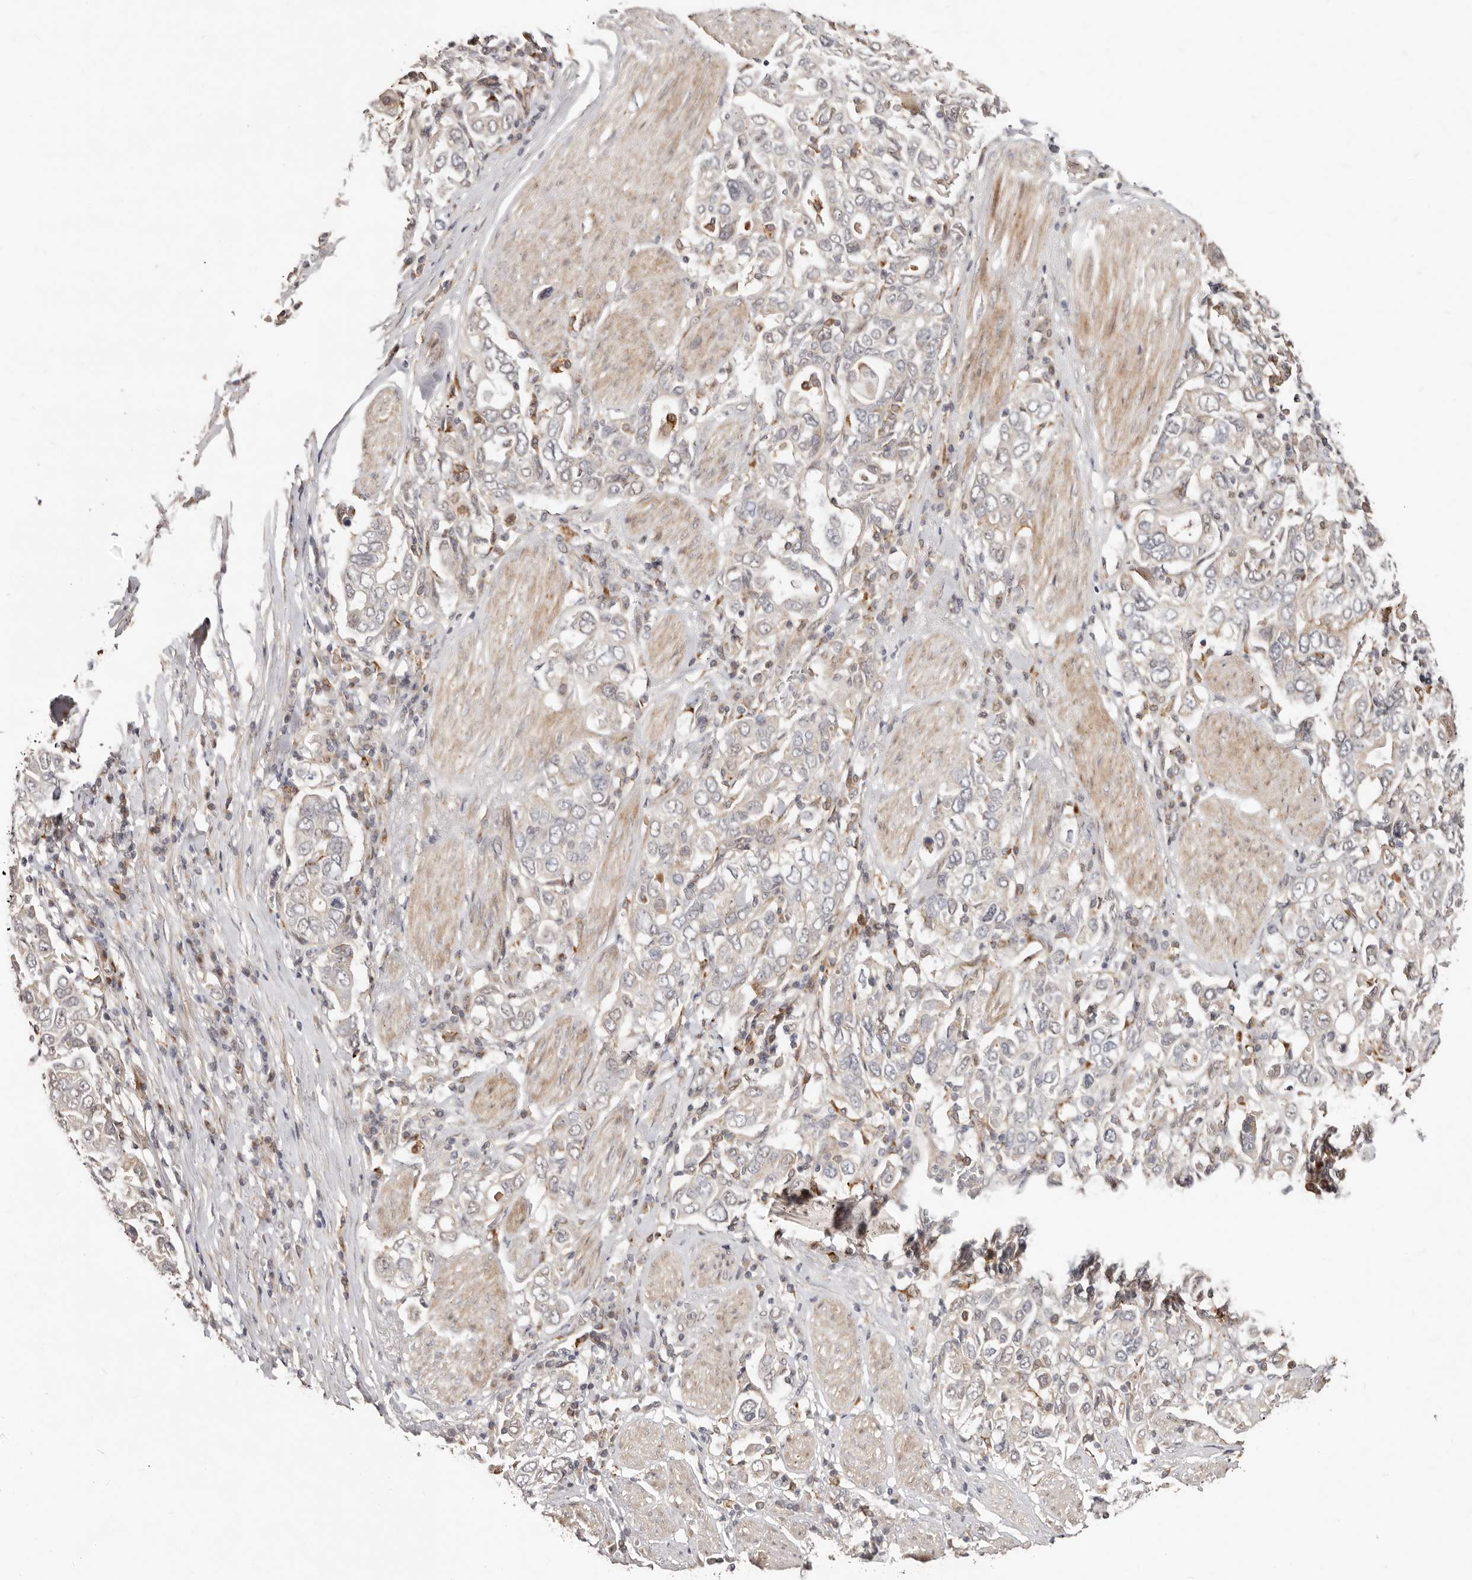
{"staining": {"intensity": "negative", "quantity": "none", "location": "none"}, "tissue": "stomach cancer", "cell_type": "Tumor cells", "image_type": "cancer", "snomed": [{"axis": "morphology", "description": "Adenocarcinoma, NOS"}, {"axis": "topography", "description": "Stomach, upper"}], "caption": "Immunohistochemical staining of human stomach adenocarcinoma reveals no significant staining in tumor cells. (Brightfield microscopy of DAB IHC at high magnification).", "gene": "SRCAP", "patient": {"sex": "male", "age": 62}}